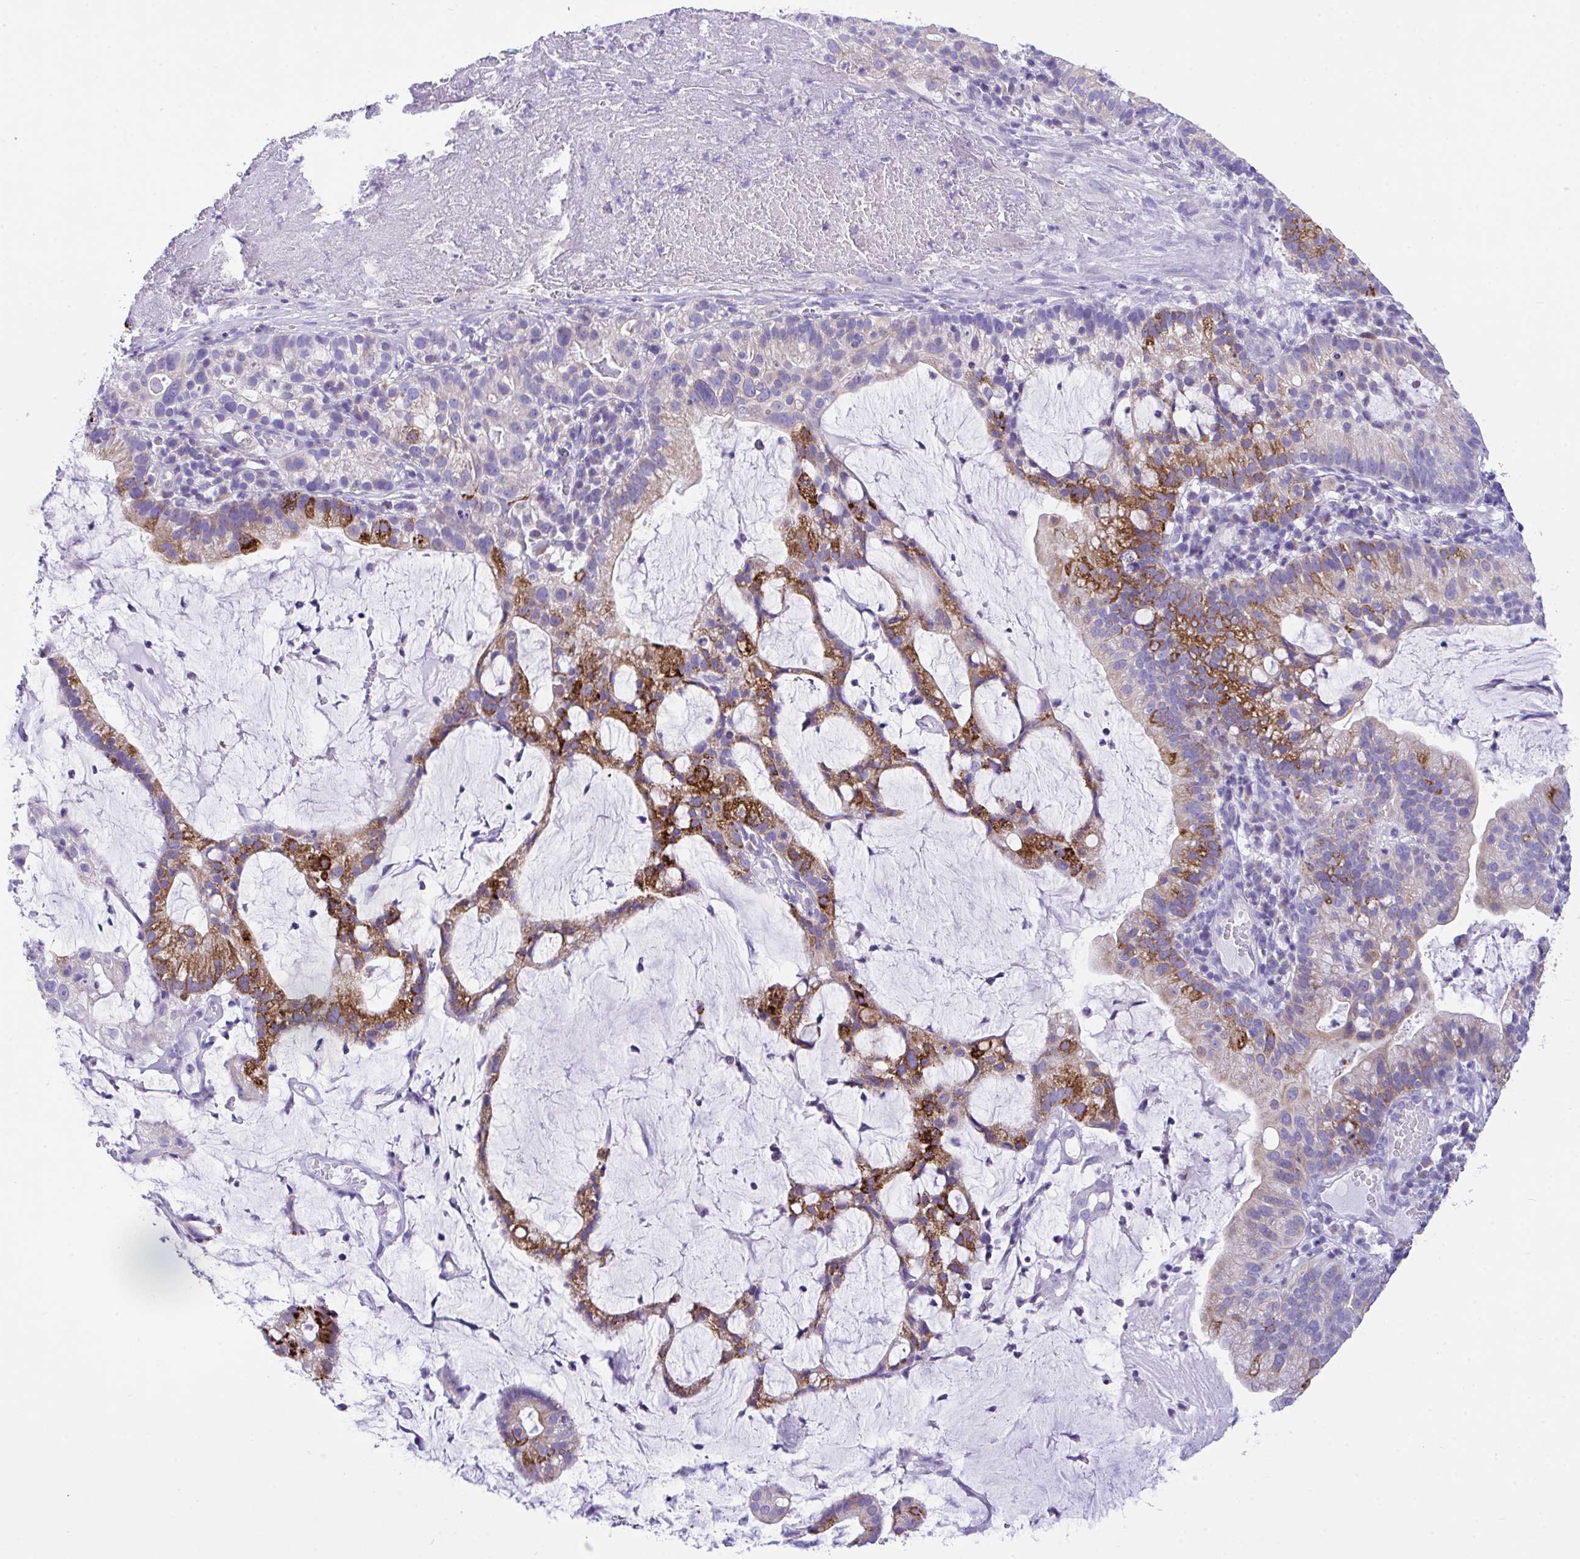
{"staining": {"intensity": "strong", "quantity": "25%-75%", "location": "cytoplasmic/membranous"}, "tissue": "cervical cancer", "cell_type": "Tumor cells", "image_type": "cancer", "snomed": [{"axis": "morphology", "description": "Adenocarcinoma, NOS"}, {"axis": "topography", "description": "Cervix"}], "caption": "Cervical cancer stained for a protein (brown) shows strong cytoplasmic/membranous positive expression in approximately 25%-75% of tumor cells.", "gene": "NLRP8", "patient": {"sex": "female", "age": 41}}